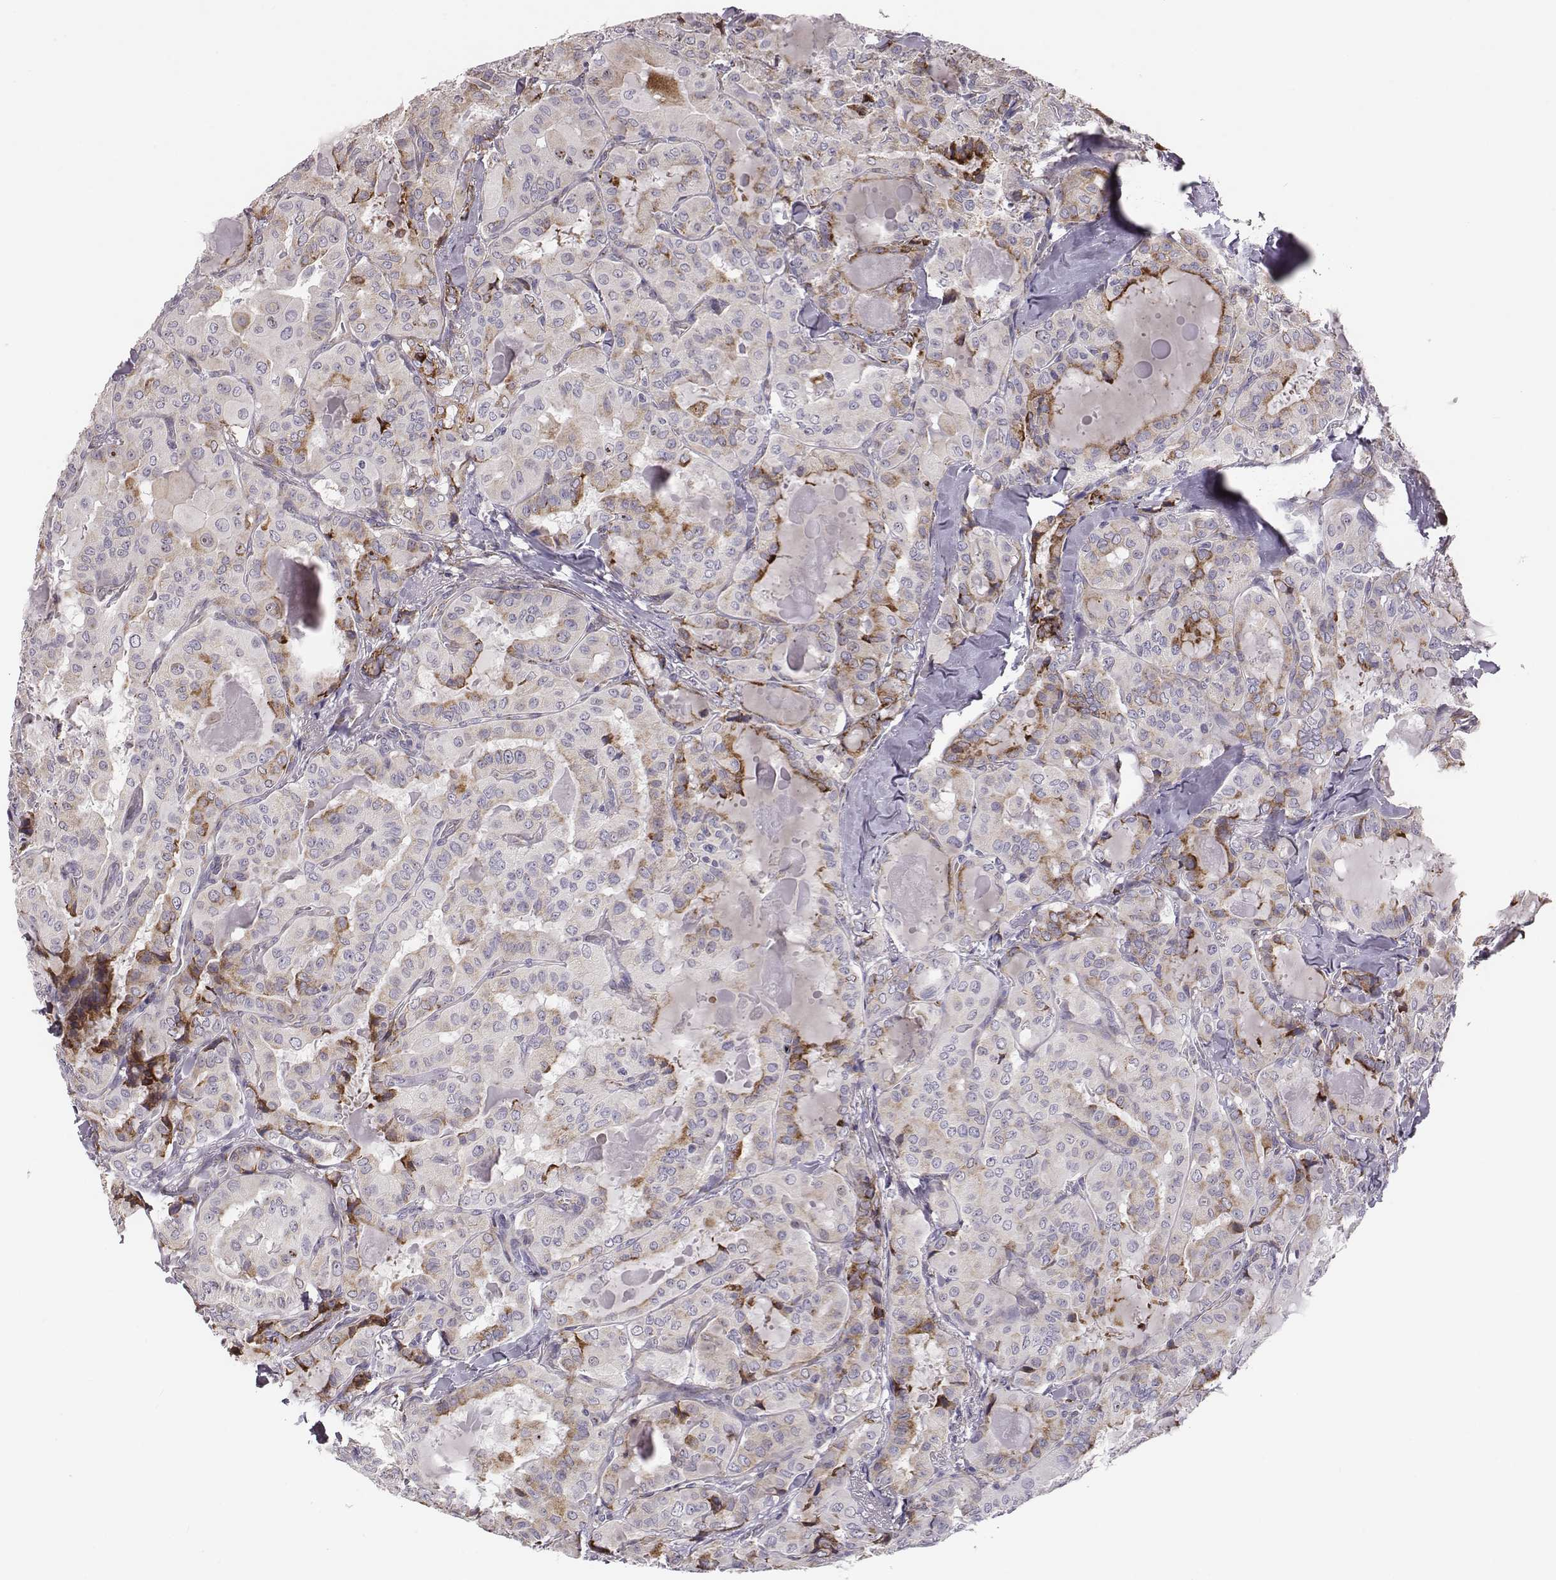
{"staining": {"intensity": "moderate", "quantity": "<25%", "location": "cytoplasmic/membranous"}, "tissue": "thyroid cancer", "cell_type": "Tumor cells", "image_type": "cancer", "snomed": [{"axis": "morphology", "description": "Papillary adenocarcinoma, NOS"}, {"axis": "topography", "description": "Thyroid gland"}], "caption": "Moderate cytoplasmic/membranous positivity for a protein is seen in about <25% of tumor cells of thyroid cancer (papillary adenocarcinoma) using immunohistochemistry.", "gene": "SELENOI", "patient": {"sex": "female", "age": 41}}